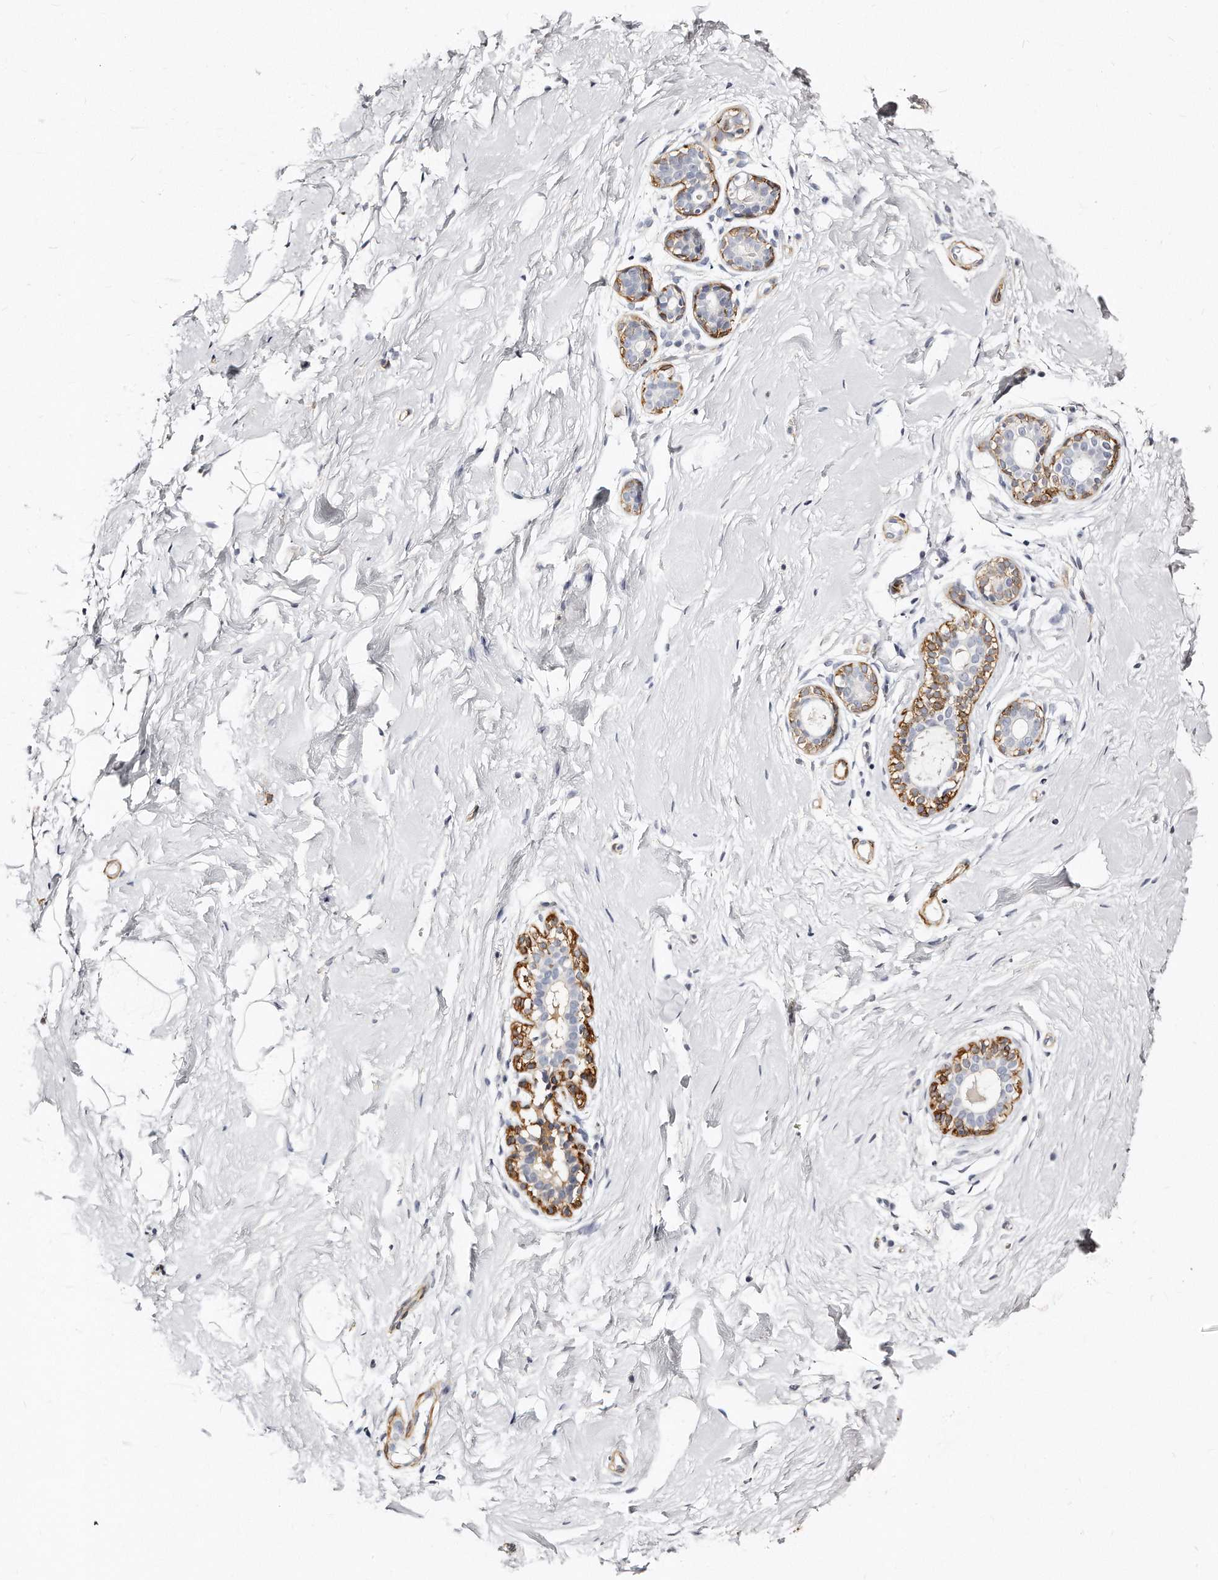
{"staining": {"intensity": "negative", "quantity": "none", "location": "none"}, "tissue": "breast", "cell_type": "Adipocytes", "image_type": "normal", "snomed": [{"axis": "morphology", "description": "Normal tissue, NOS"}, {"axis": "morphology", "description": "Adenoma, NOS"}, {"axis": "topography", "description": "Breast"}], "caption": "The immunohistochemistry (IHC) photomicrograph has no significant expression in adipocytes of breast.", "gene": "LMOD1", "patient": {"sex": "female", "age": 23}}